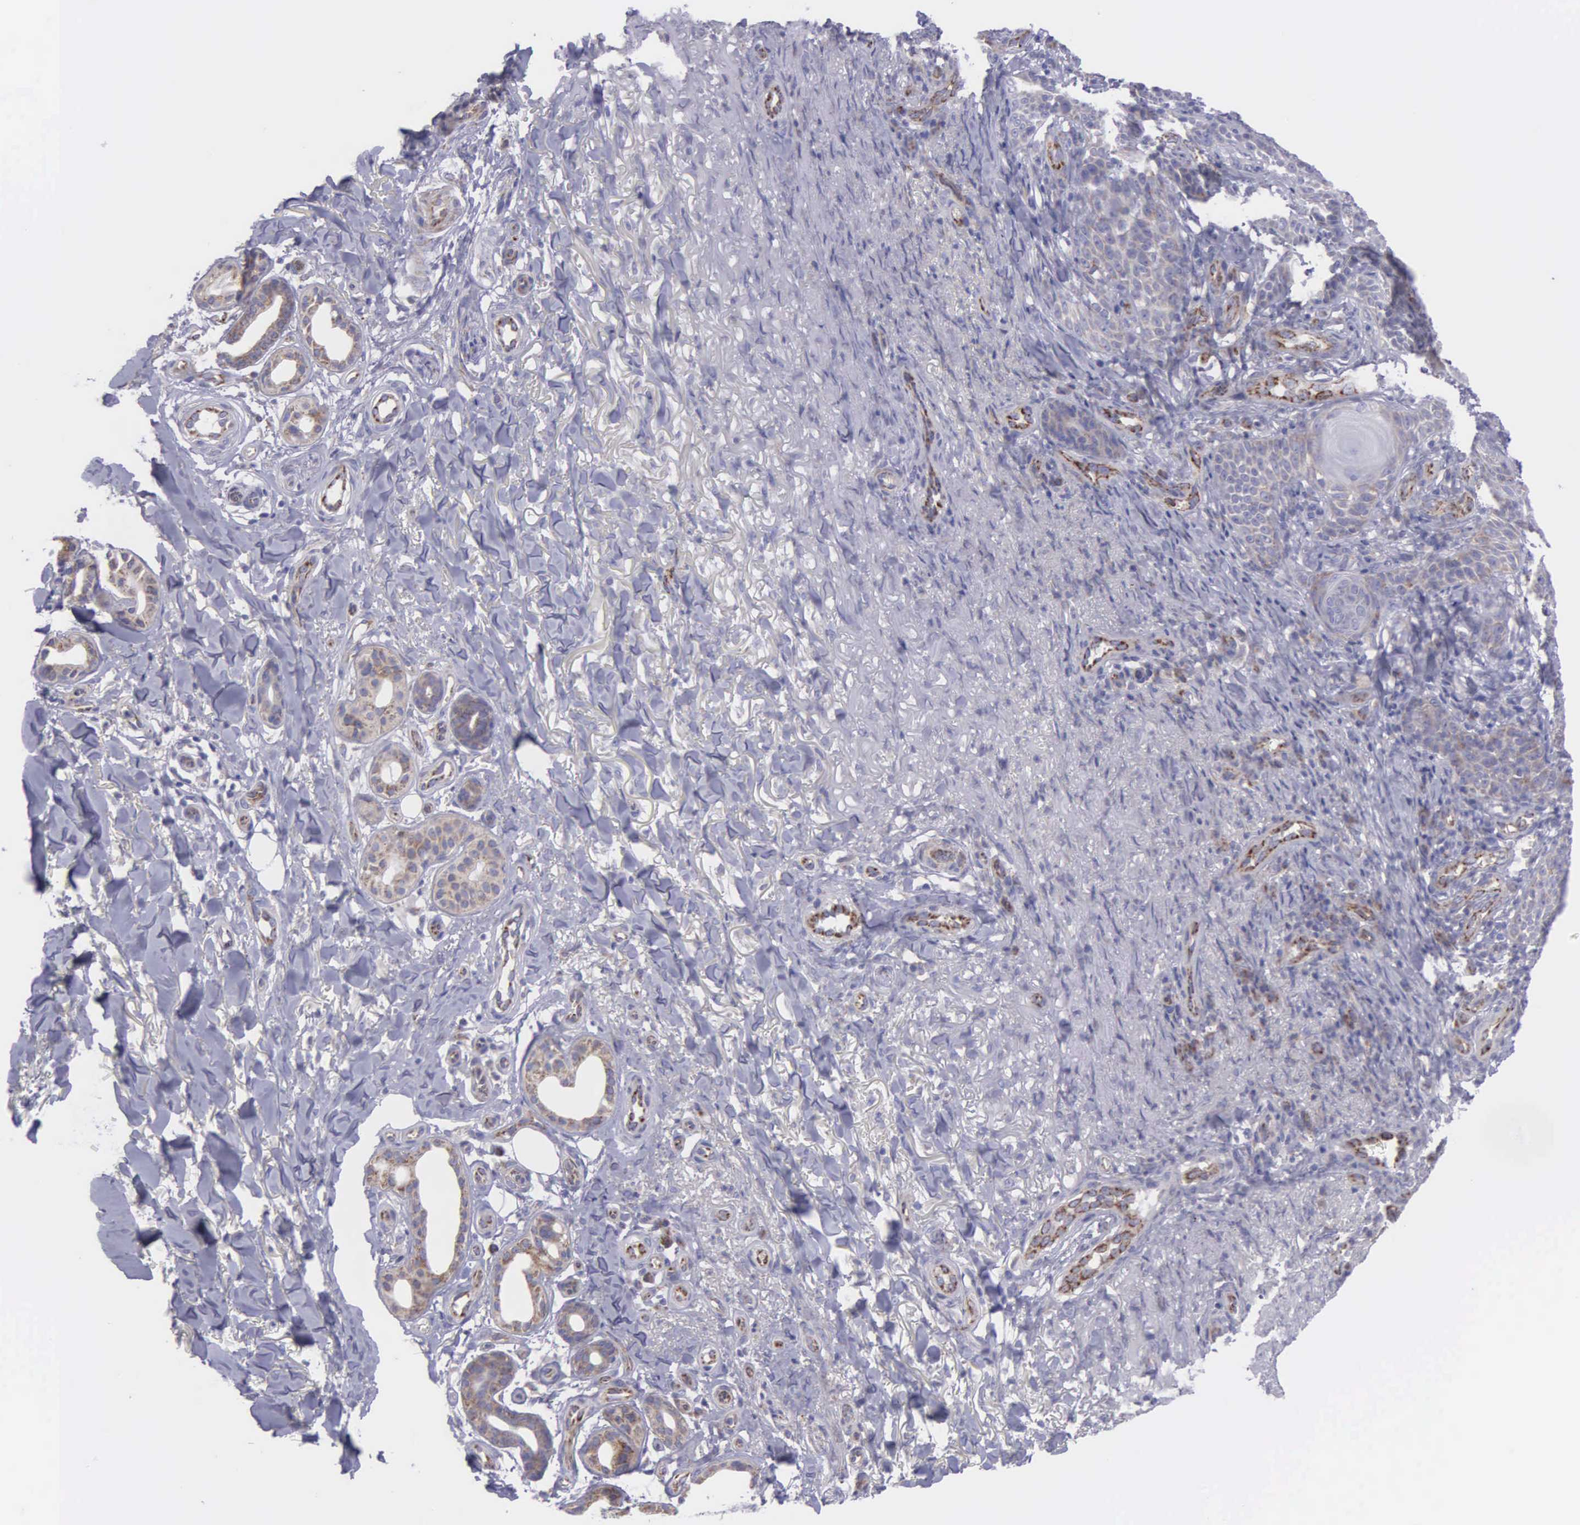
{"staining": {"intensity": "weak", "quantity": "25%-75%", "location": "cytoplasmic/membranous"}, "tissue": "skin cancer", "cell_type": "Tumor cells", "image_type": "cancer", "snomed": [{"axis": "morphology", "description": "Basal cell carcinoma"}, {"axis": "topography", "description": "Skin"}], "caption": "Human basal cell carcinoma (skin) stained with a brown dye exhibits weak cytoplasmic/membranous positive staining in approximately 25%-75% of tumor cells.", "gene": "SYNJ2BP", "patient": {"sex": "male", "age": 81}}